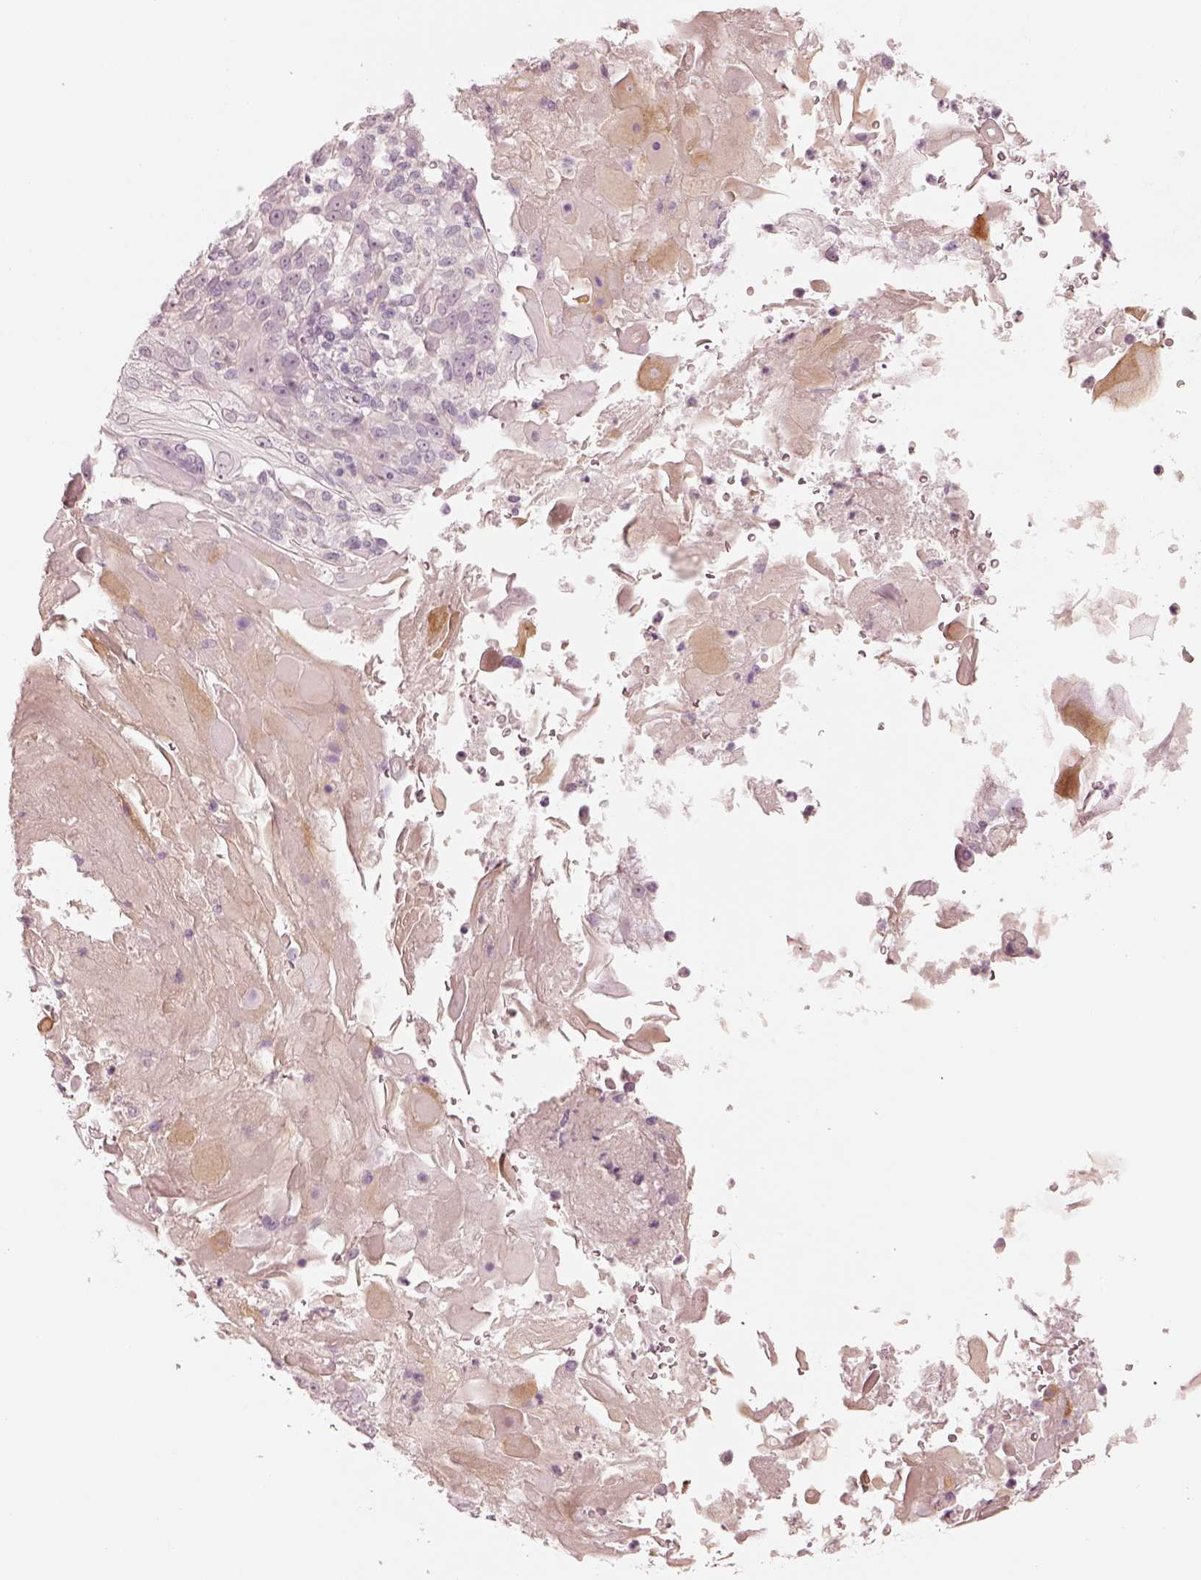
{"staining": {"intensity": "negative", "quantity": "none", "location": "none"}, "tissue": "skin cancer", "cell_type": "Tumor cells", "image_type": "cancer", "snomed": [{"axis": "morphology", "description": "Normal tissue, NOS"}, {"axis": "morphology", "description": "Squamous cell carcinoma, NOS"}, {"axis": "topography", "description": "Skin"}], "caption": "Immunohistochemical staining of human skin squamous cell carcinoma displays no significant positivity in tumor cells. The staining is performed using DAB (3,3'-diaminobenzidine) brown chromogen with nuclei counter-stained in using hematoxylin.", "gene": "SPATA6L", "patient": {"sex": "female", "age": 83}}